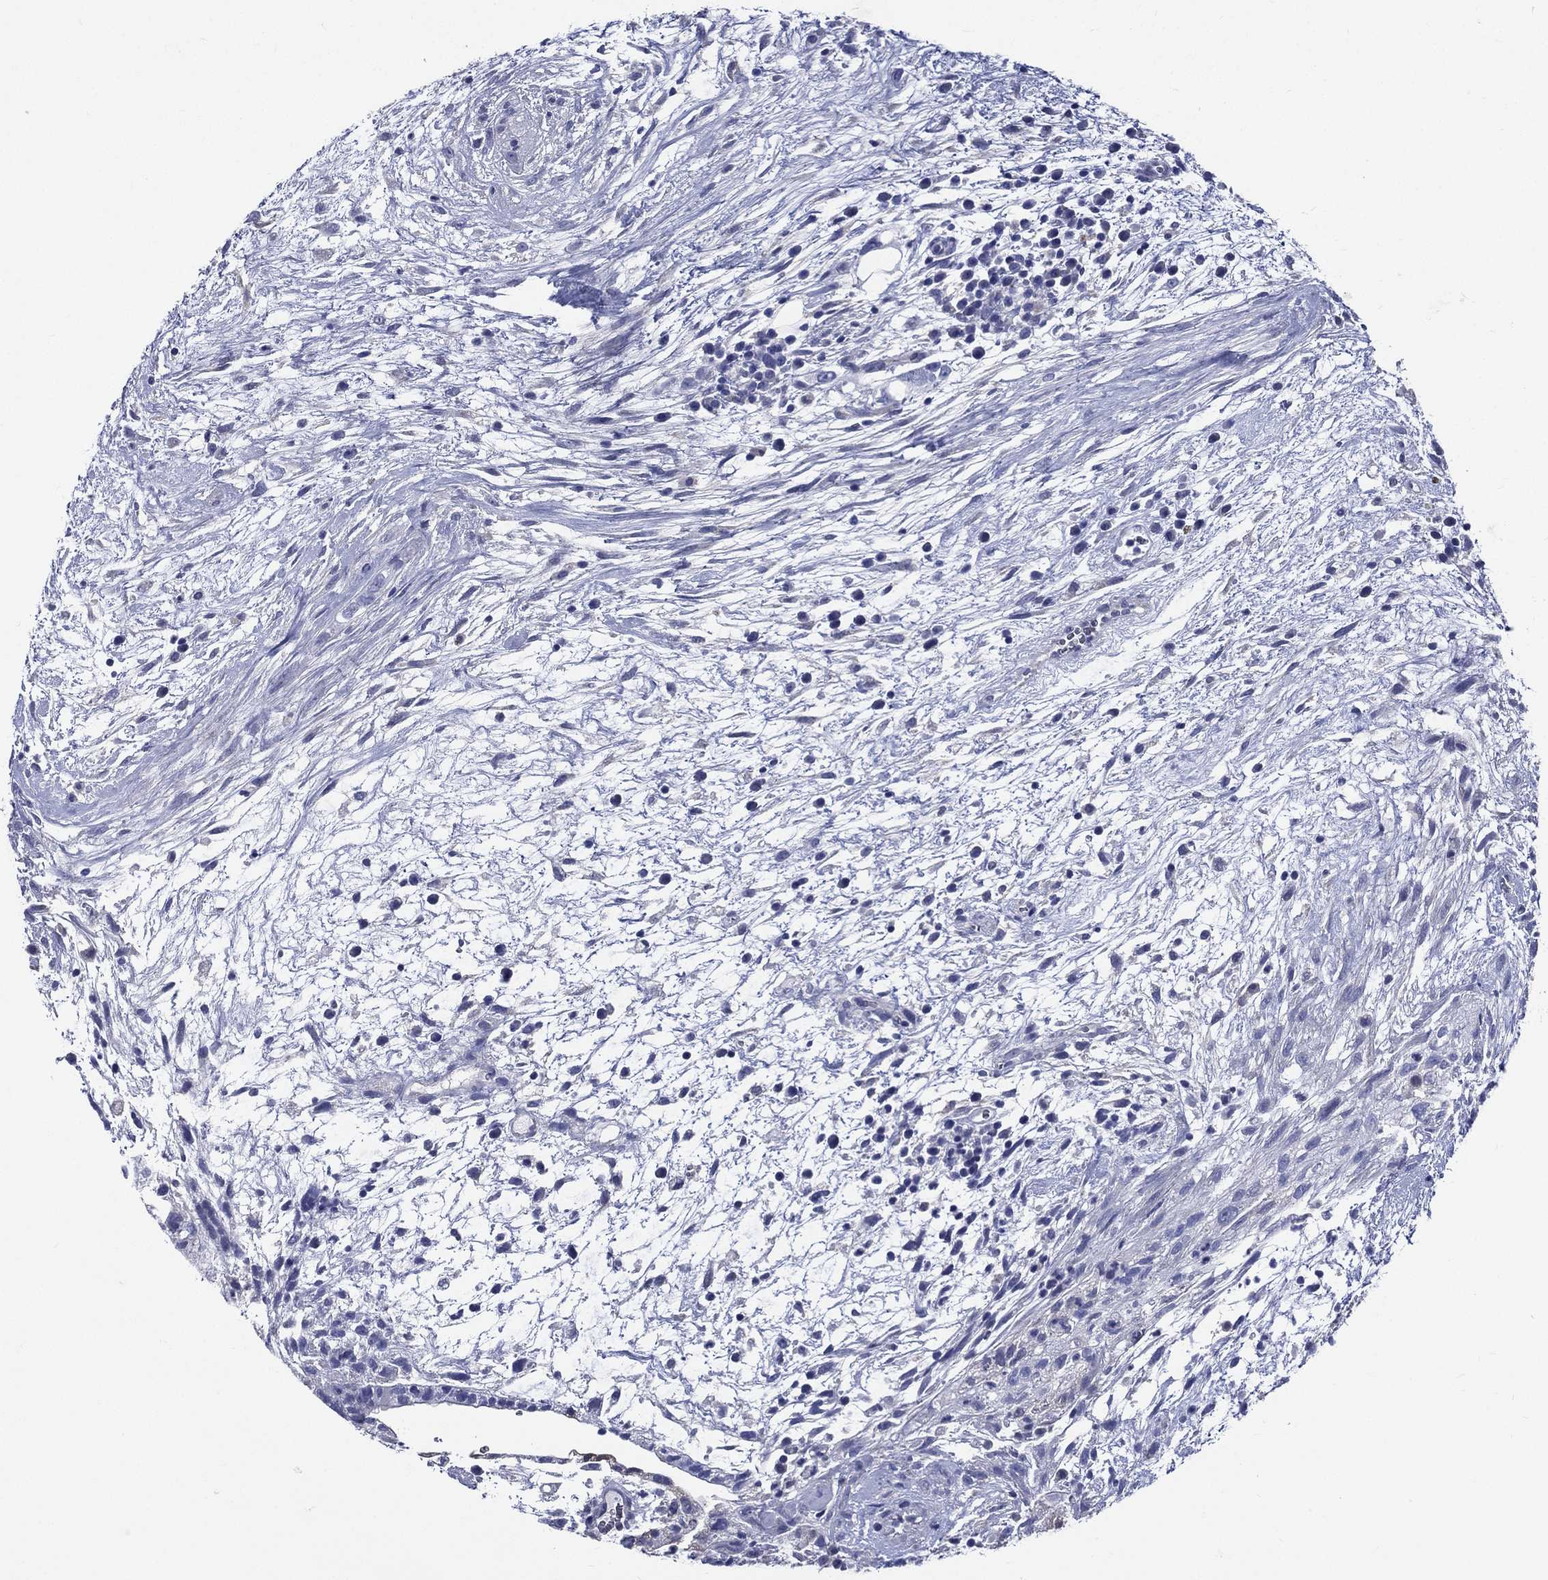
{"staining": {"intensity": "weak", "quantity": "<25%", "location": "cytoplasmic/membranous"}, "tissue": "testis cancer", "cell_type": "Tumor cells", "image_type": "cancer", "snomed": [{"axis": "morphology", "description": "Normal tissue, NOS"}, {"axis": "morphology", "description": "Carcinoma, Embryonal, NOS"}, {"axis": "topography", "description": "Testis"}], "caption": "A micrograph of testis cancer stained for a protein demonstrates no brown staining in tumor cells.", "gene": "DPYS", "patient": {"sex": "male", "age": 32}}